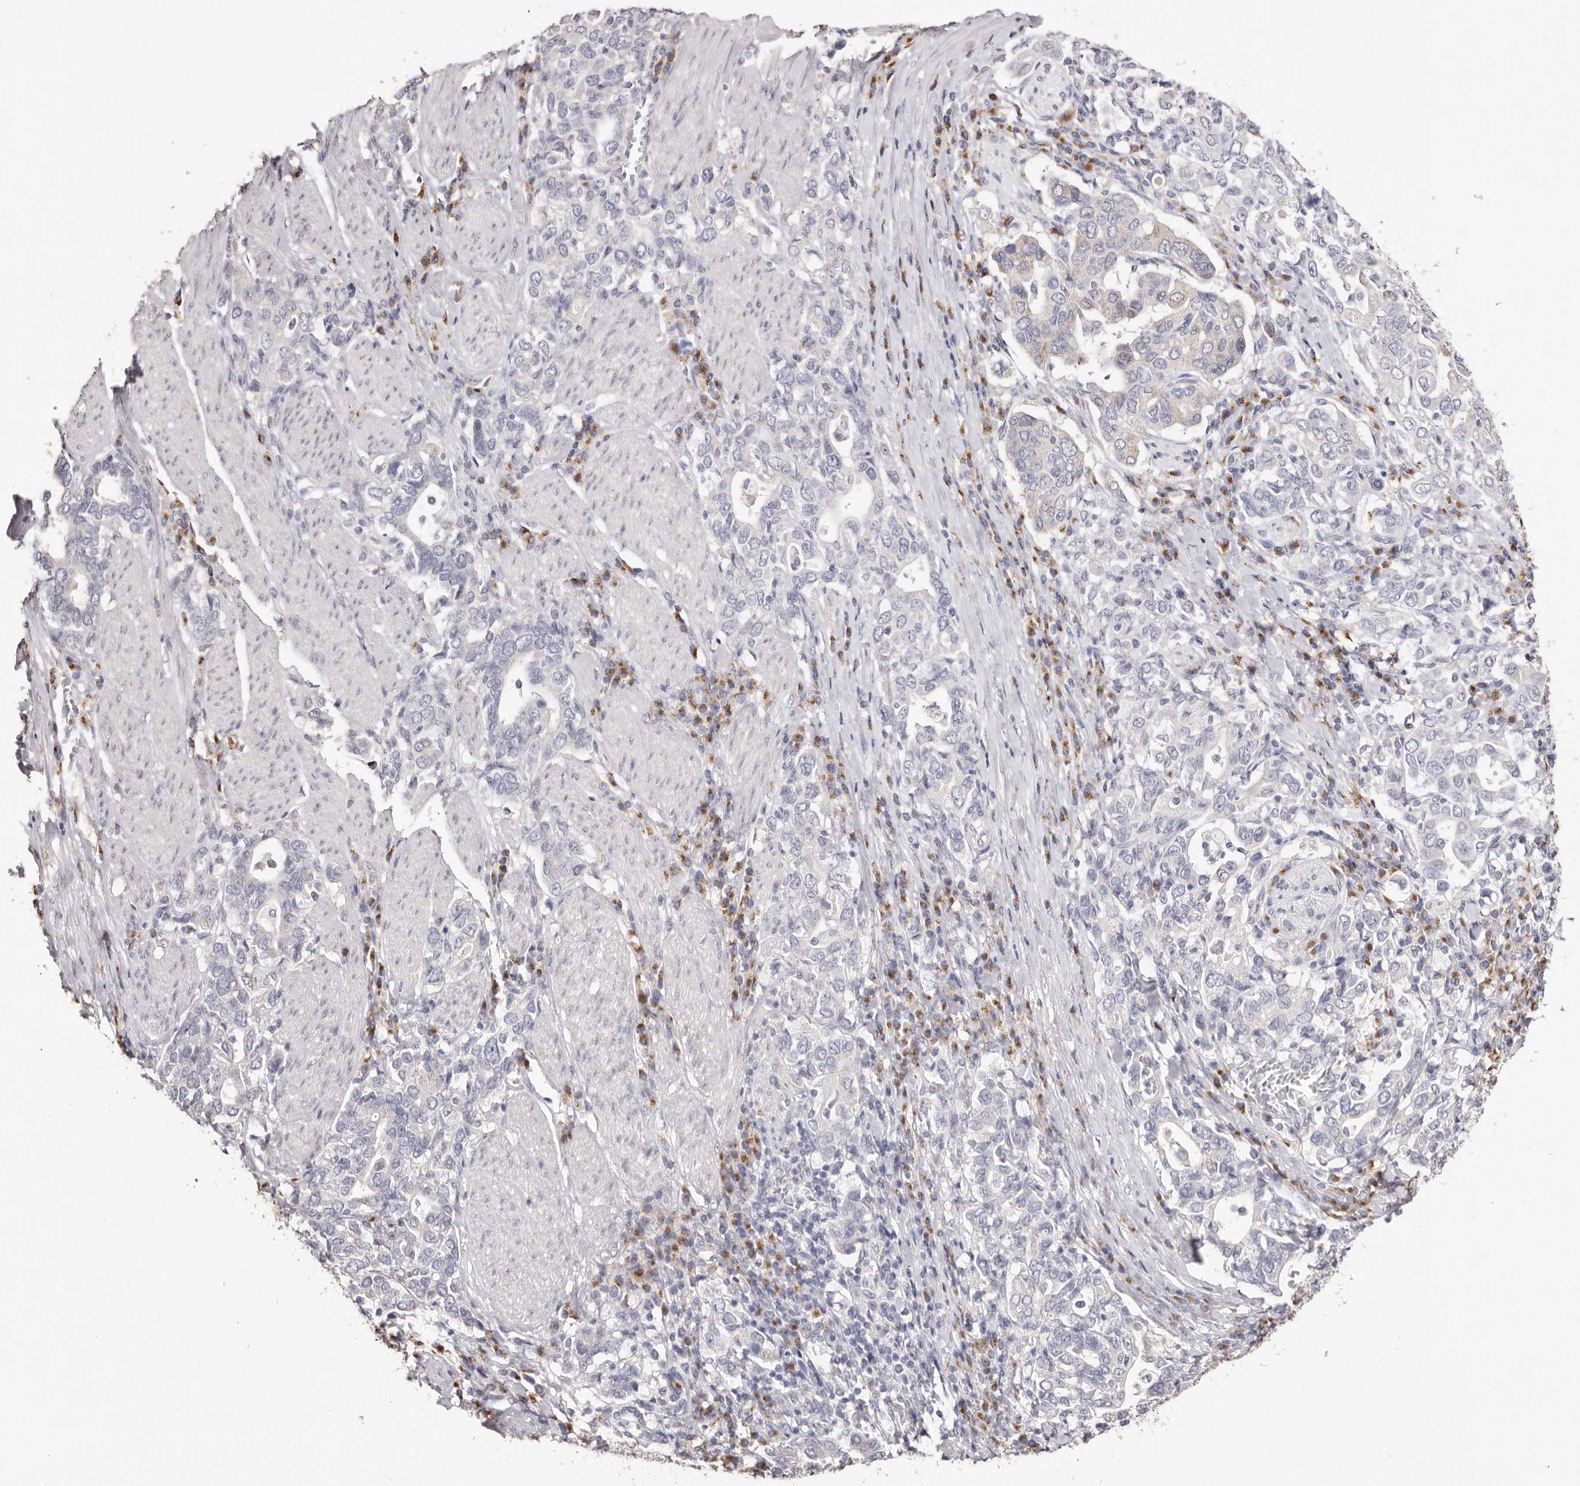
{"staining": {"intensity": "negative", "quantity": "none", "location": "none"}, "tissue": "stomach cancer", "cell_type": "Tumor cells", "image_type": "cancer", "snomed": [{"axis": "morphology", "description": "Adenocarcinoma, NOS"}, {"axis": "topography", "description": "Stomach, upper"}], "caption": "This is a histopathology image of immunohistochemistry staining of stomach cancer (adenocarcinoma), which shows no staining in tumor cells.", "gene": "LGALS7B", "patient": {"sex": "male", "age": 62}}